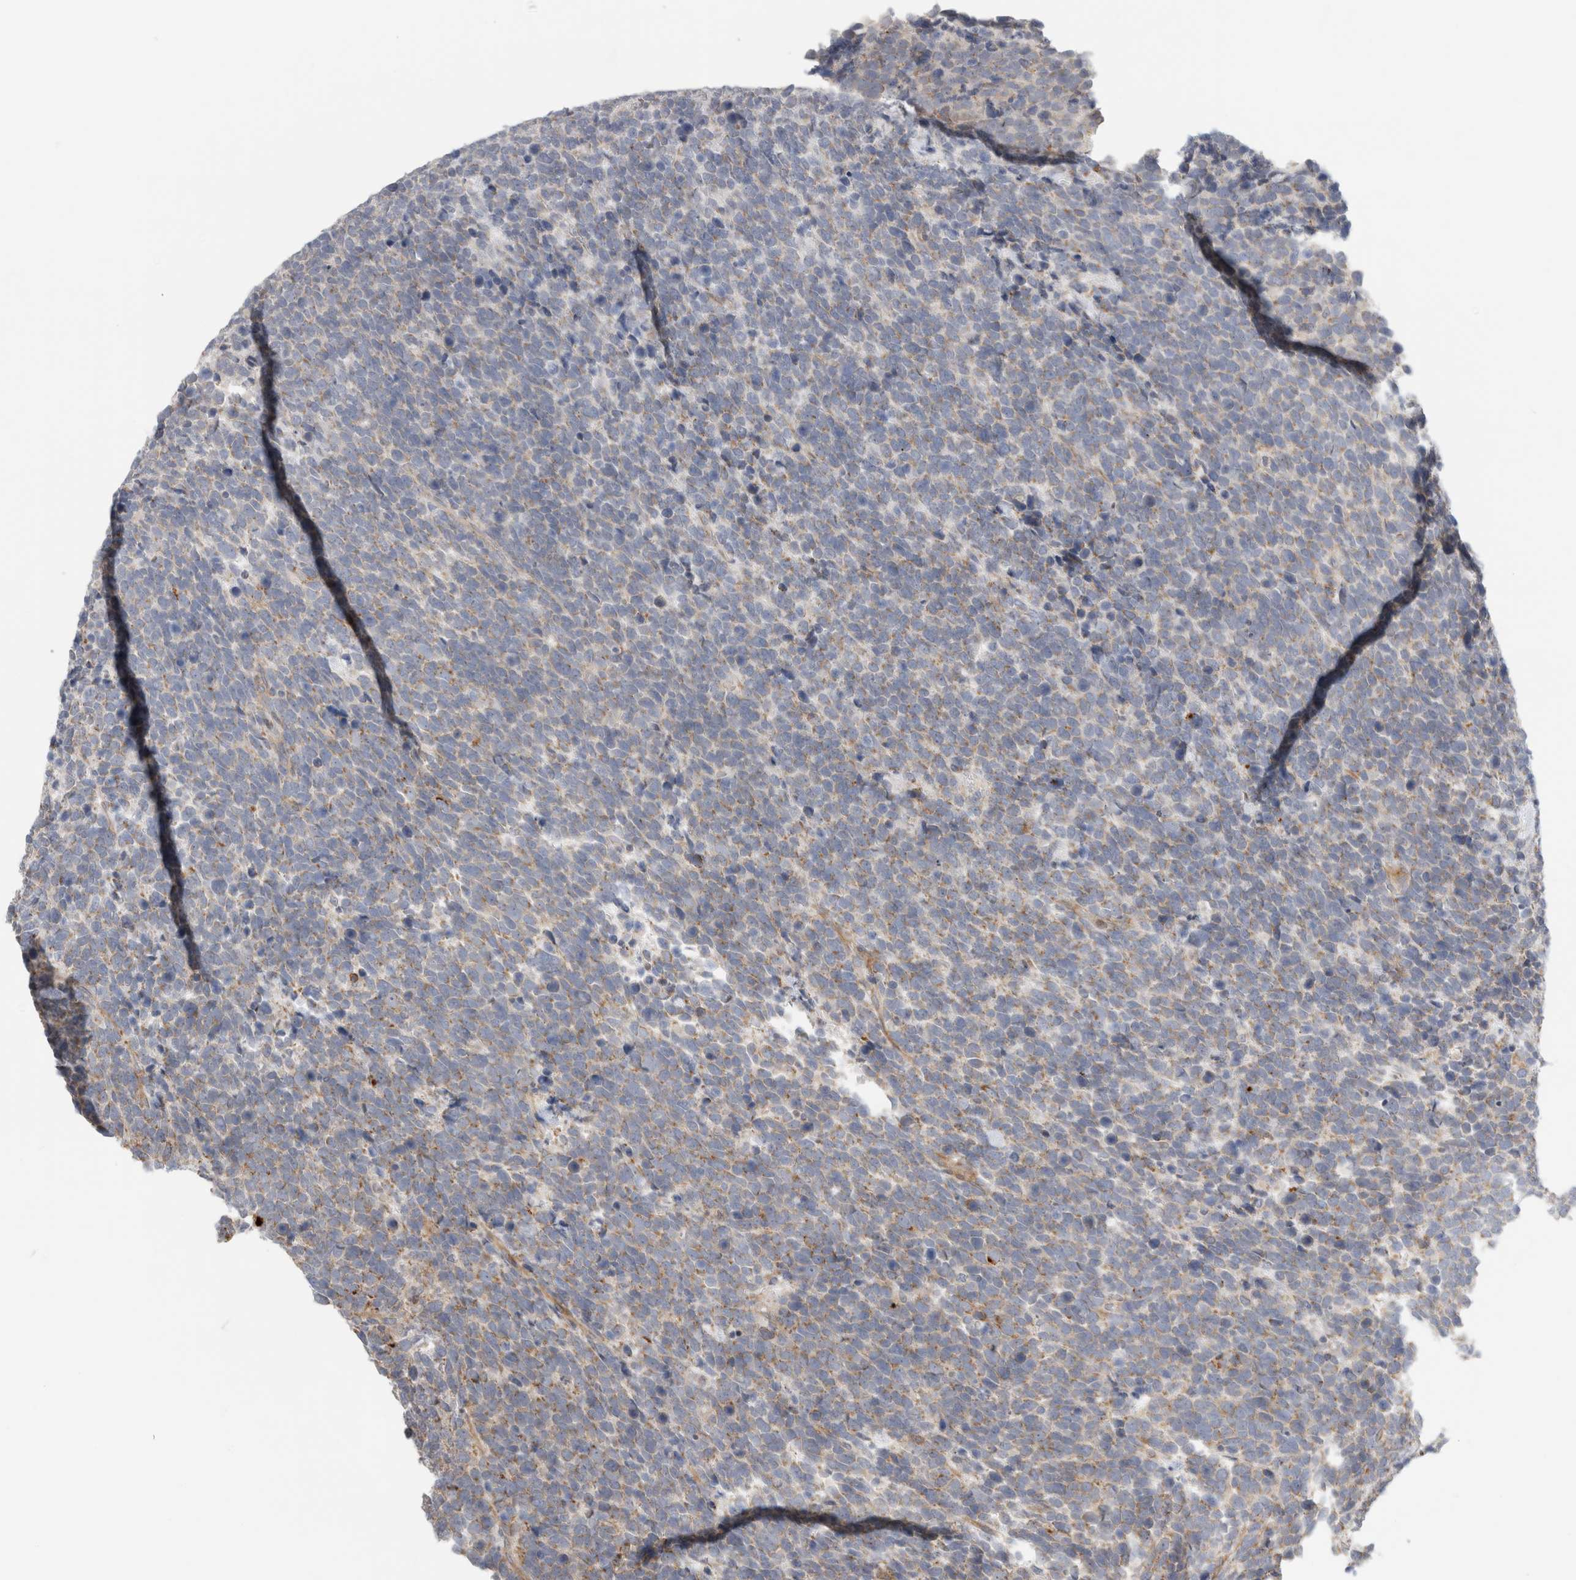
{"staining": {"intensity": "moderate", "quantity": ">75%", "location": "cytoplasmic/membranous"}, "tissue": "urothelial cancer", "cell_type": "Tumor cells", "image_type": "cancer", "snomed": [{"axis": "morphology", "description": "Urothelial carcinoma, High grade"}, {"axis": "topography", "description": "Urinary bladder"}], "caption": "Immunohistochemistry (IHC) (DAB (3,3'-diaminobenzidine)) staining of urothelial carcinoma (high-grade) demonstrates moderate cytoplasmic/membranous protein expression in about >75% of tumor cells.", "gene": "KPNA5", "patient": {"sex": "female", "age": 82}}